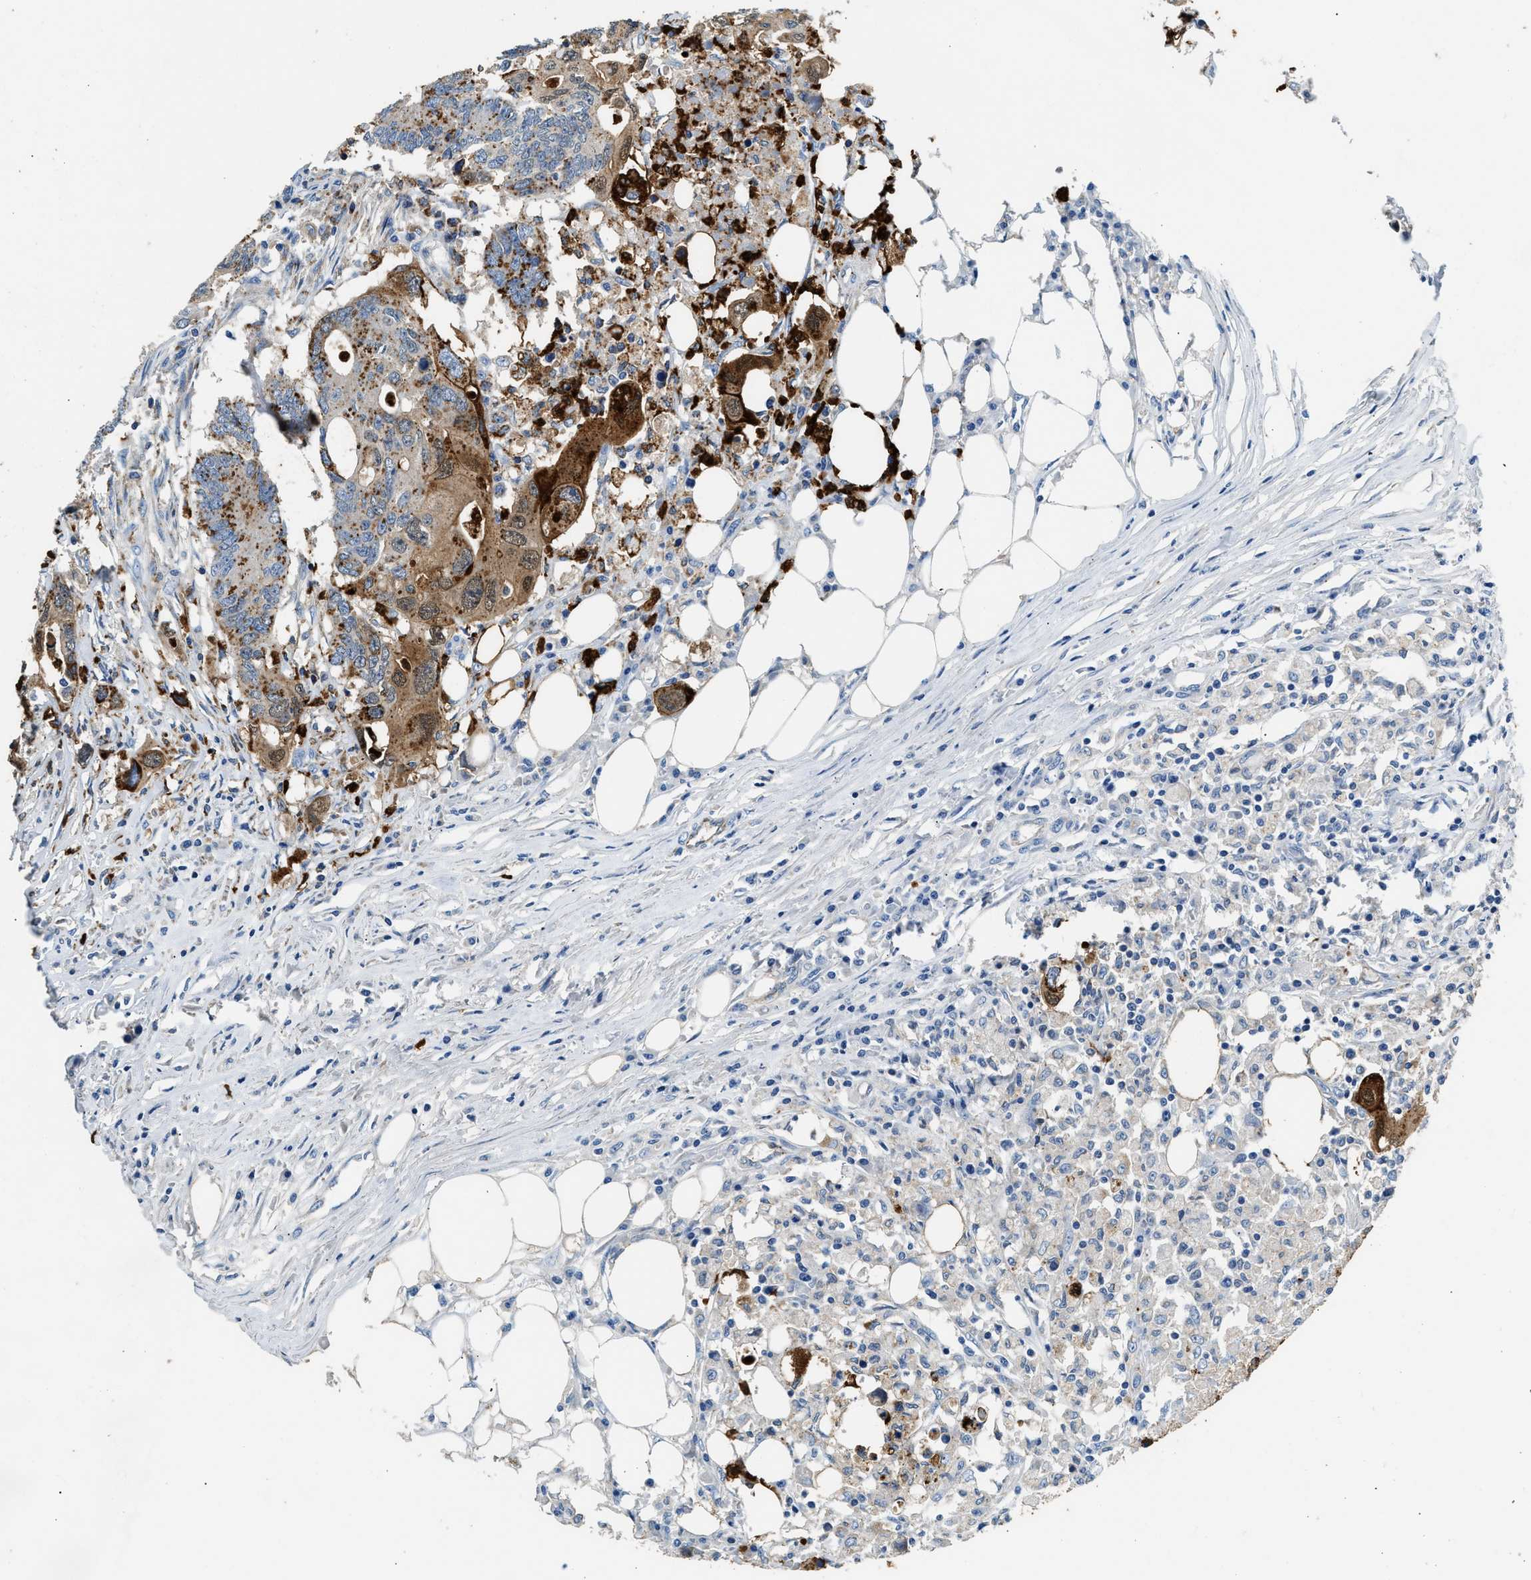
{"staining": {"intensity": "moderate", "quantity": ">75%", "location": "cytoplasmic/membranous,nuclear"}, "tissue": "colorectal cancer", "cell_type": "Tumor cells", "image_type": "cancer", "snomed": [{"axis": "morphology", "description": "Adenocarcinoma, NOS"}, {"axis": "topography", "description": "Colon"}], "caption": "Colorectal cancer (adenocarcinoma) was stained to show a protein in brown. There is medium levels of moderate cytoplasmic/membranous and nuclear expression in about >75% of tumor cells. Immunohistochemistry stains the protein of interest in brown and the nuclei are stained blue.", "gene": "ANXA3", "patient": {"sex": "male", "age": 71}}